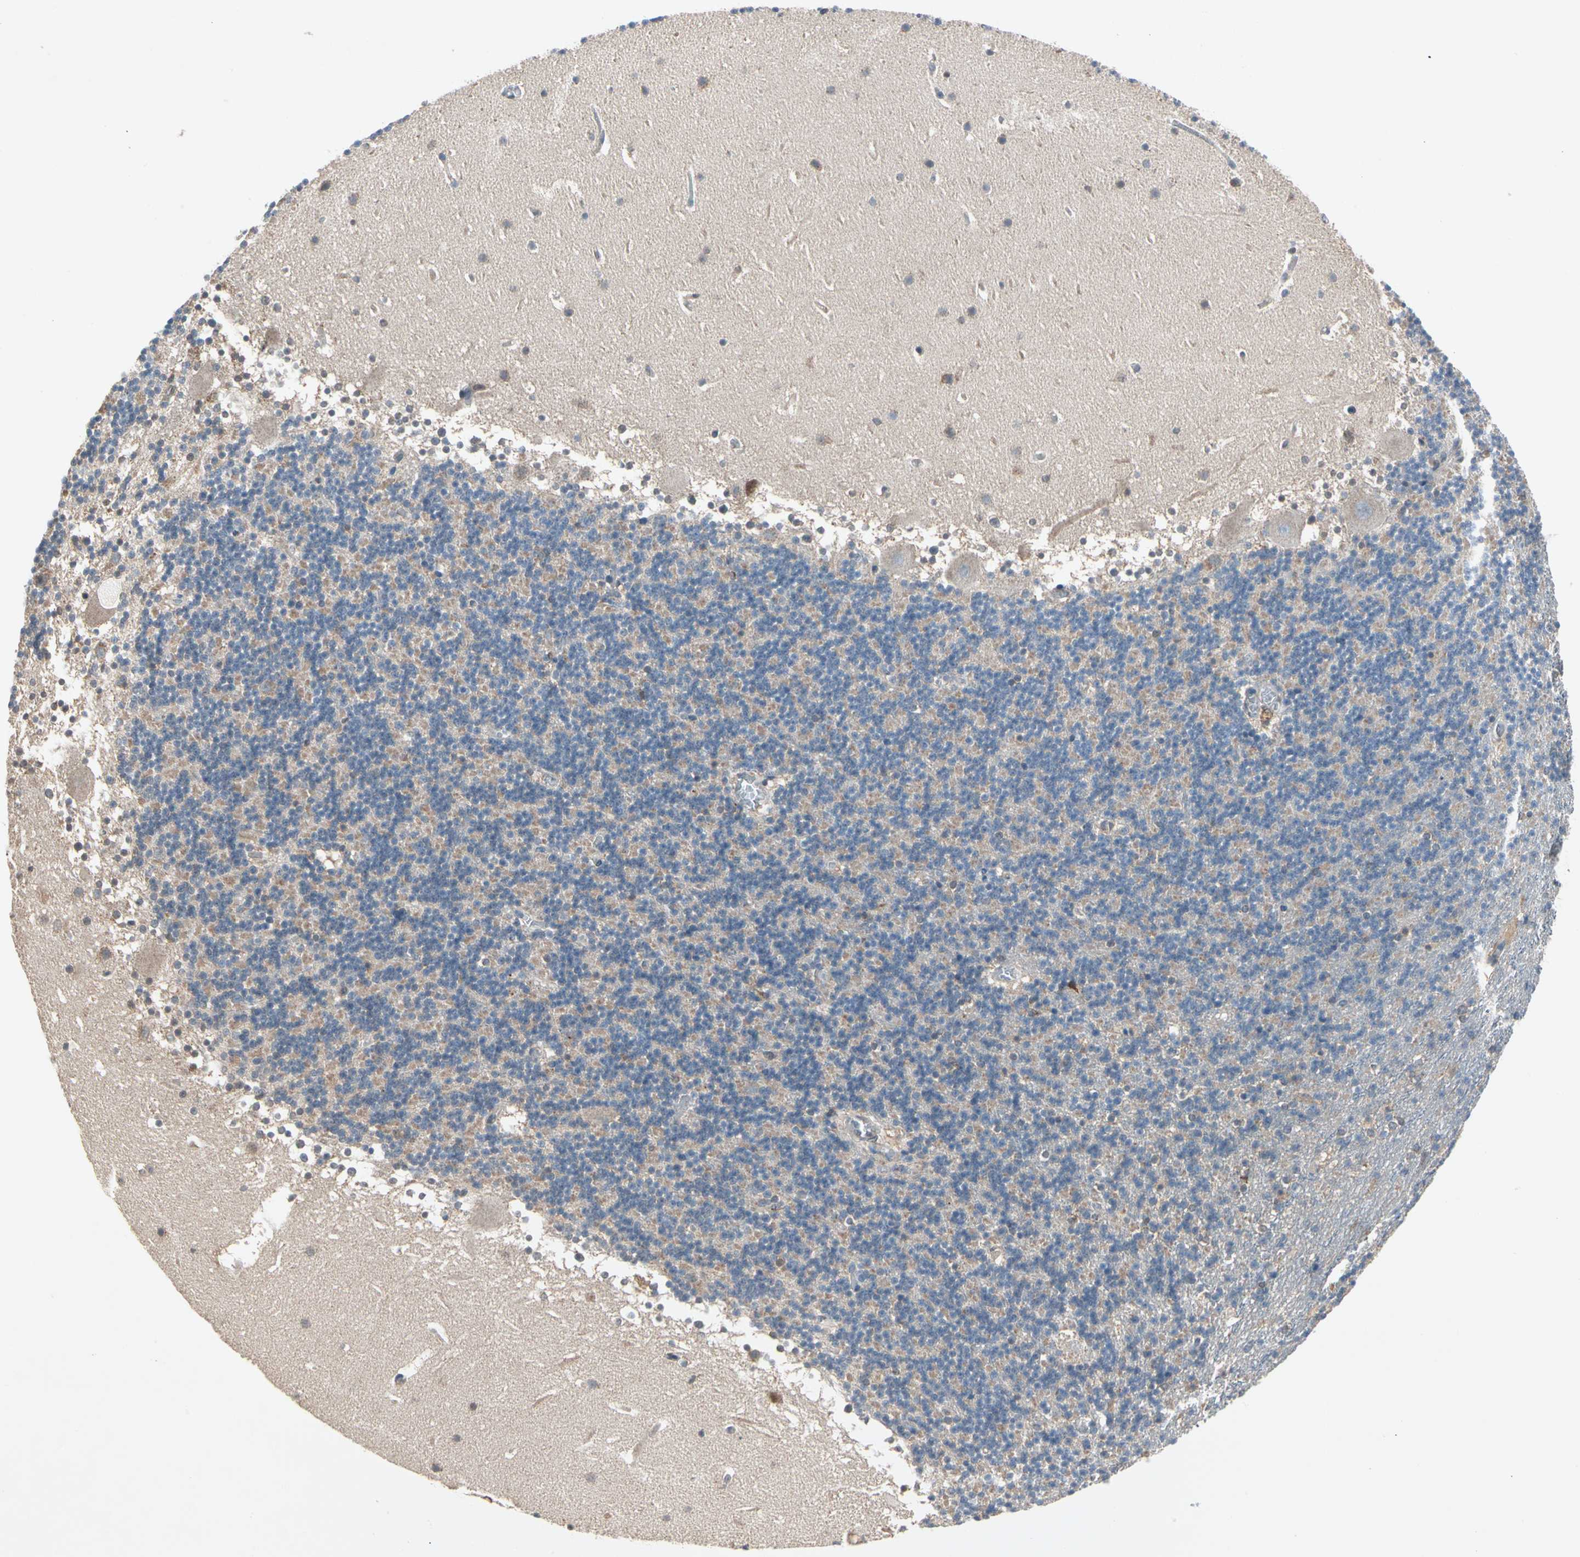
{"staining": {"intensity": "weak", "quantity": "25%-75%", "location": "cytoplasmic/membranous"}, "tissue": "cerebellum", "cell_type": "Cells in granular layer", "image_type": "normal", "snomed": [{"axis": "morphology", "description": "Normal tissue, NOS"}, {"axis": "topography", "description": "Cerebellum"}], "caption": "An immunohistochemistry photomicrograph of normal tissue is shown. Protein staining in brown shows weak cytoplasmic/membranous positivity in cerebellum within cells in granular layer. The staining is performed using DAB brown chromogen to label protein expression. The nuclei are counter-stained blue using hematoxylin.", "gene": "MTHFS", "patient": {"sex": "male", "age": 45}}